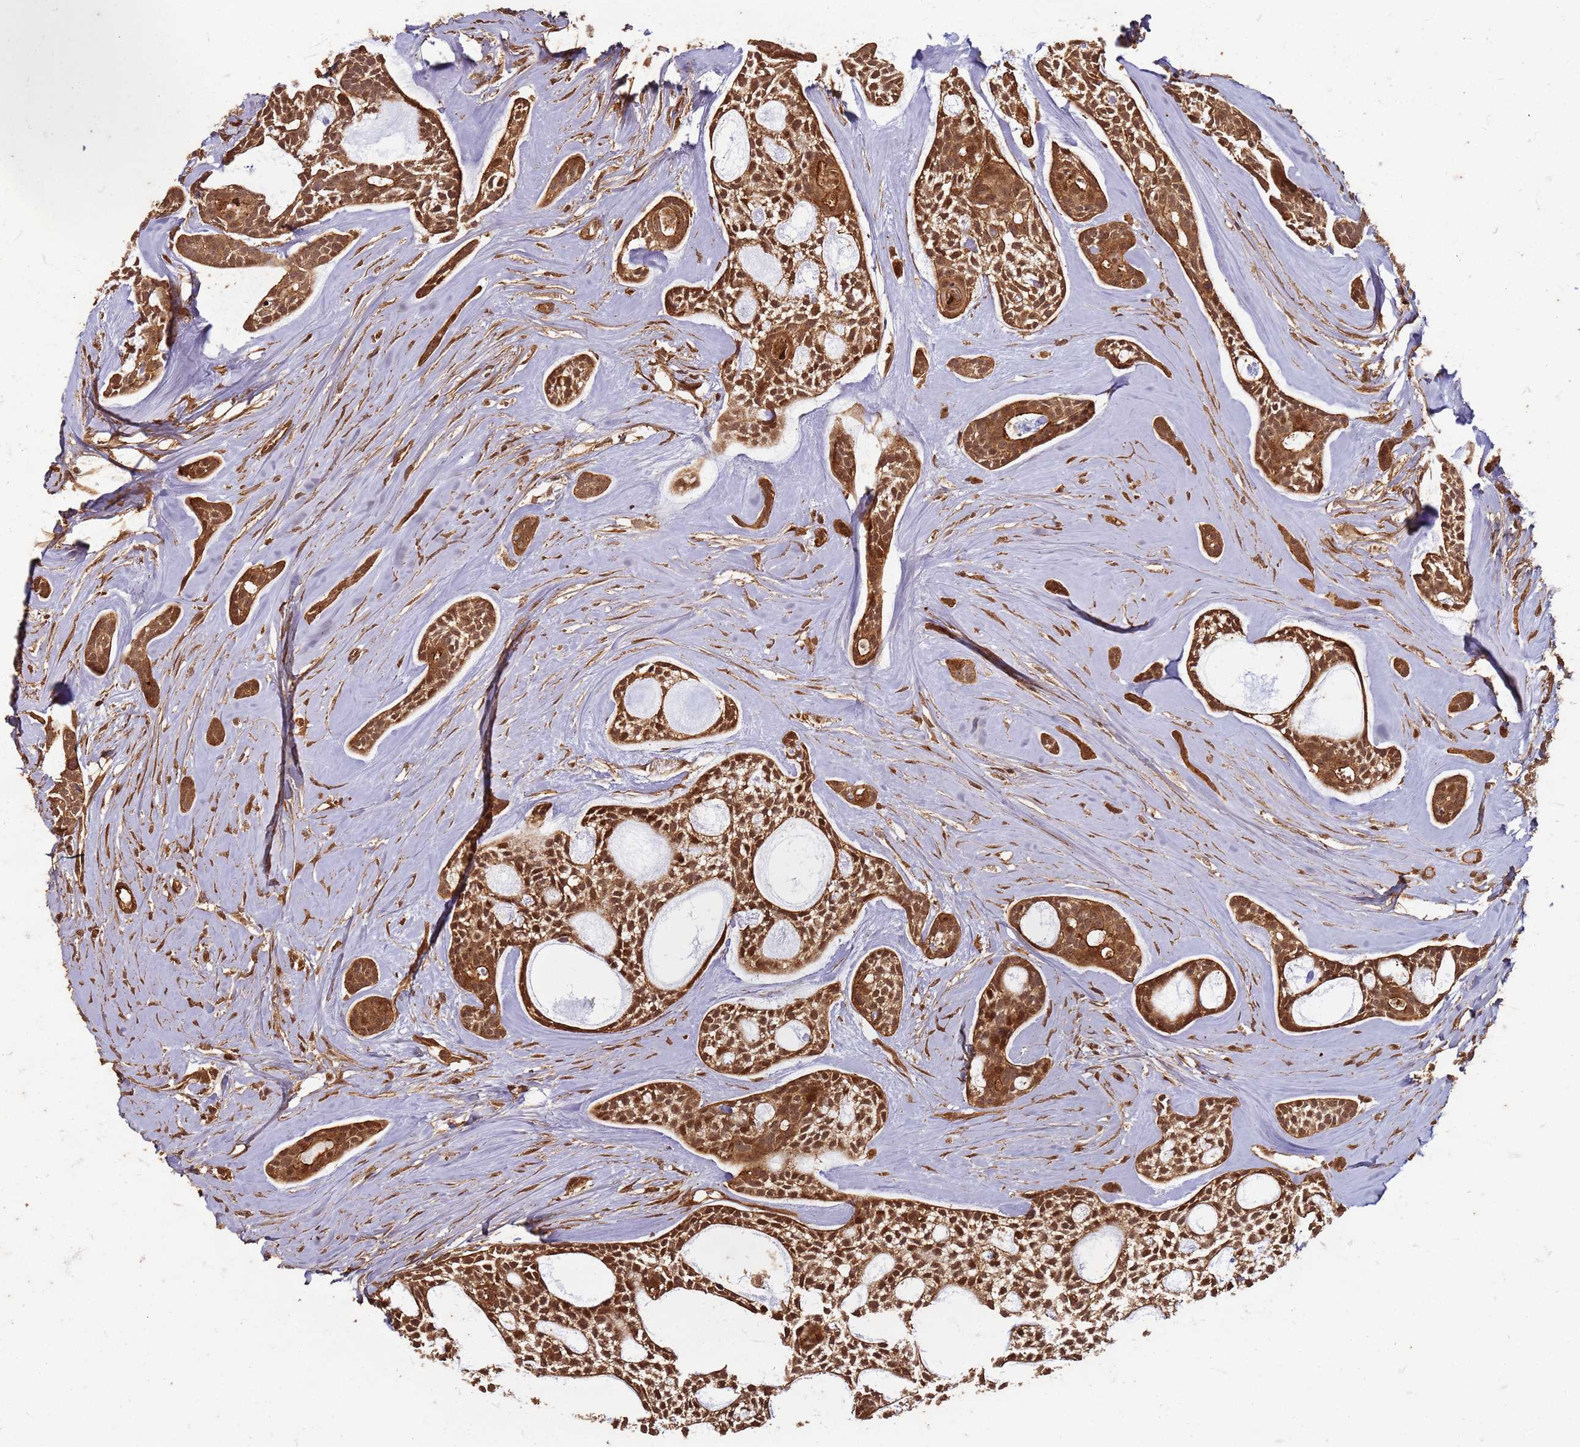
{"staining": {"intensity": "strong", "quantity": ">75%", "location": "cytoplasmic/membranous,nuclear"}, "tissue": "head and neck cancer", "cell_type": "Tumor cells", "image_type": "cancer", "snomed": [{"axis": "morphology", "description": "Adenocarcinoma, NOS"}, {"axis": "topography", "description": "Subcutis"}, {"axis": "topography", "description": "Head-Neck"}], "caption": "Head and neck adenocarcinoma was stained to show a protein in brown. There is high levels of strong cytoplasmic/membranous and nuclear expression in about >75% of tumor cells.", "gene": "KIF26A", "patient": {"sex": "female", "age": 73}}